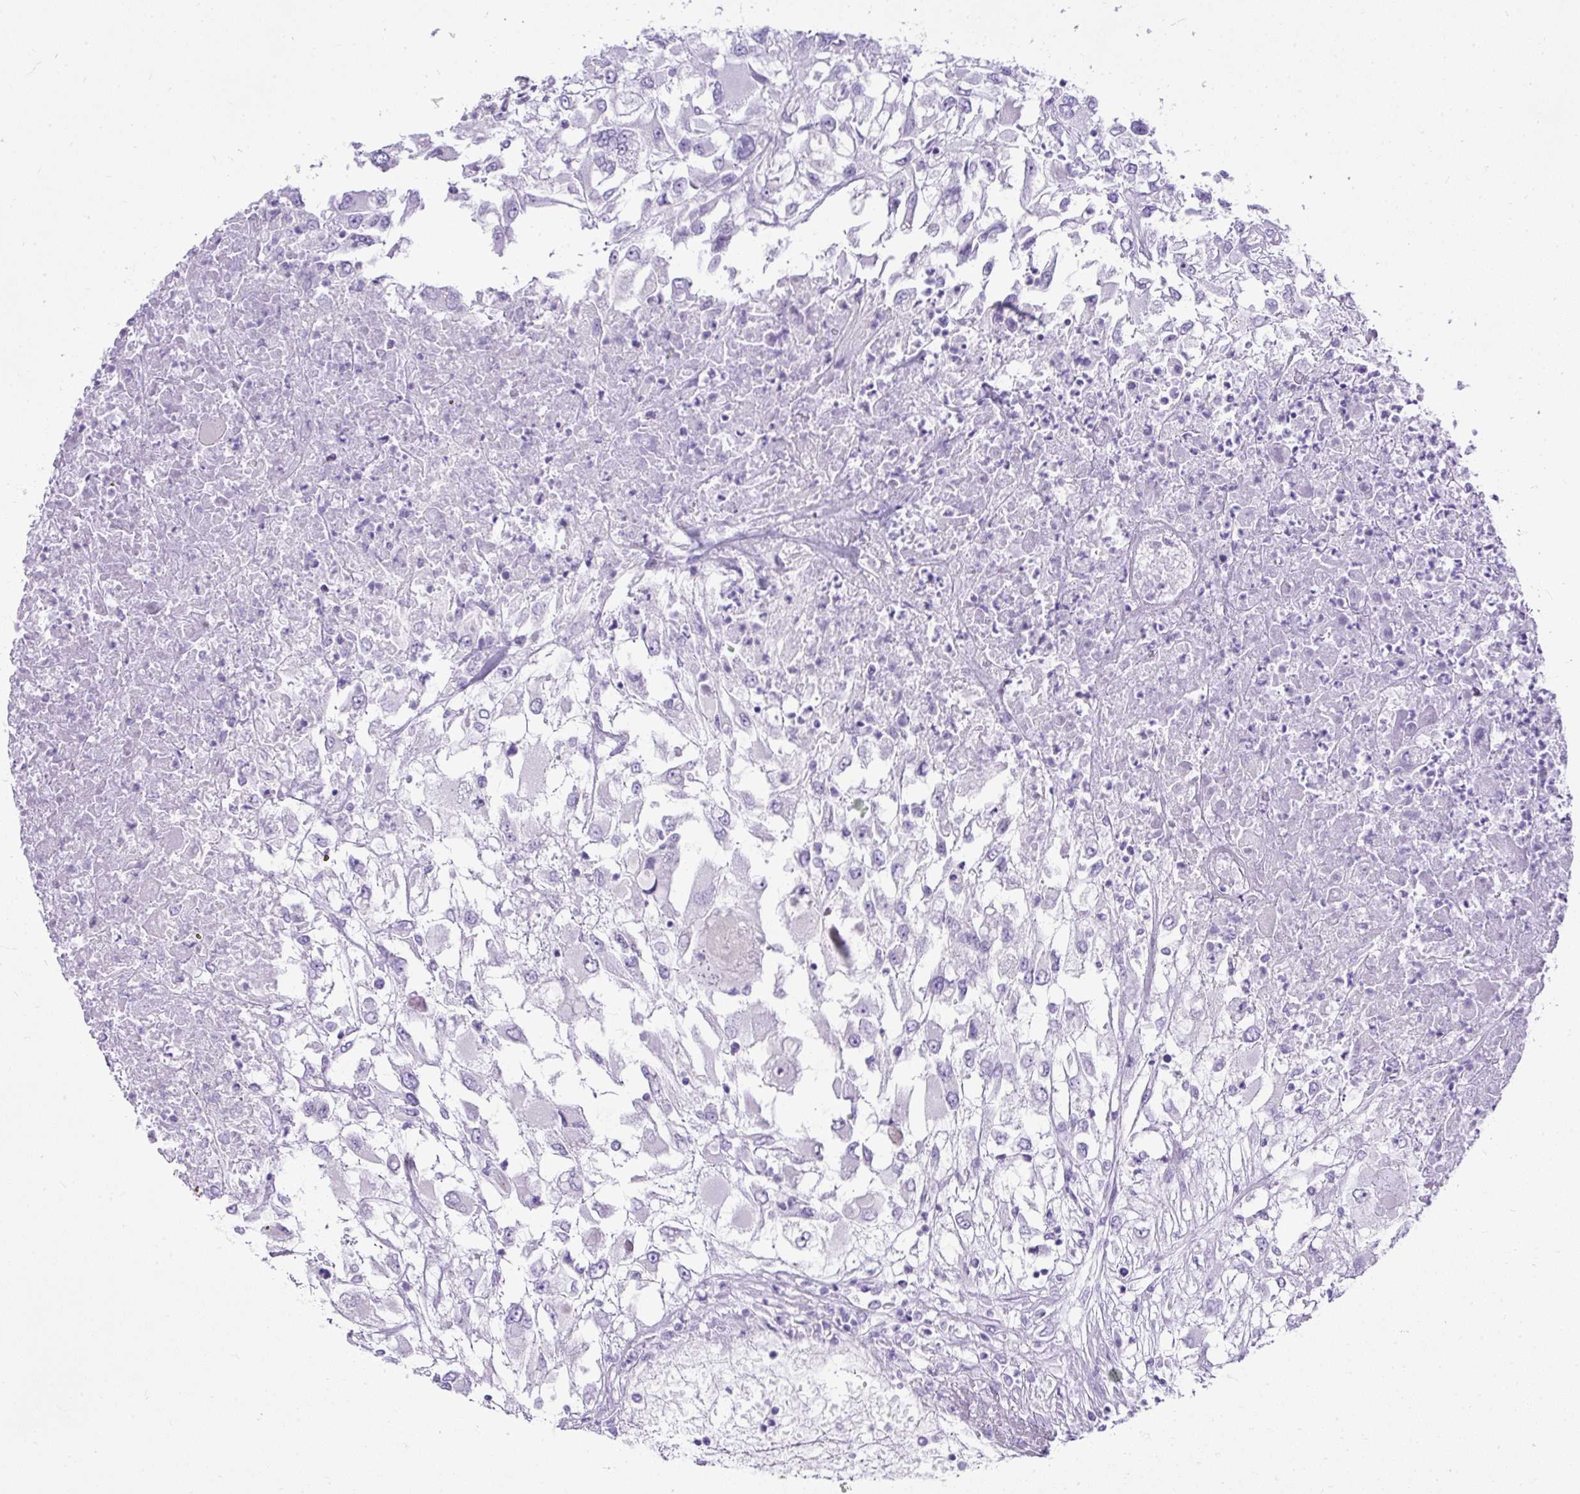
{"staining": {"intensity": "negative", "quantity": "none", "location": "none"}, "tissue": "renal cancer", "cell_type": "Tumor cells", "image_type": "cancer", "snomed": [{"axis": "morphology", "description": "Adenocarcinoma, NOS"}, {"axis": "topography", "description": "Kidney"}], "caption": "Immunohistochemical staining of human renal adenocarcinoma exhibits no significant positivity in tumor cells.", "gene": "UPP1", "patient": {"sex": "female", "age": 52}}